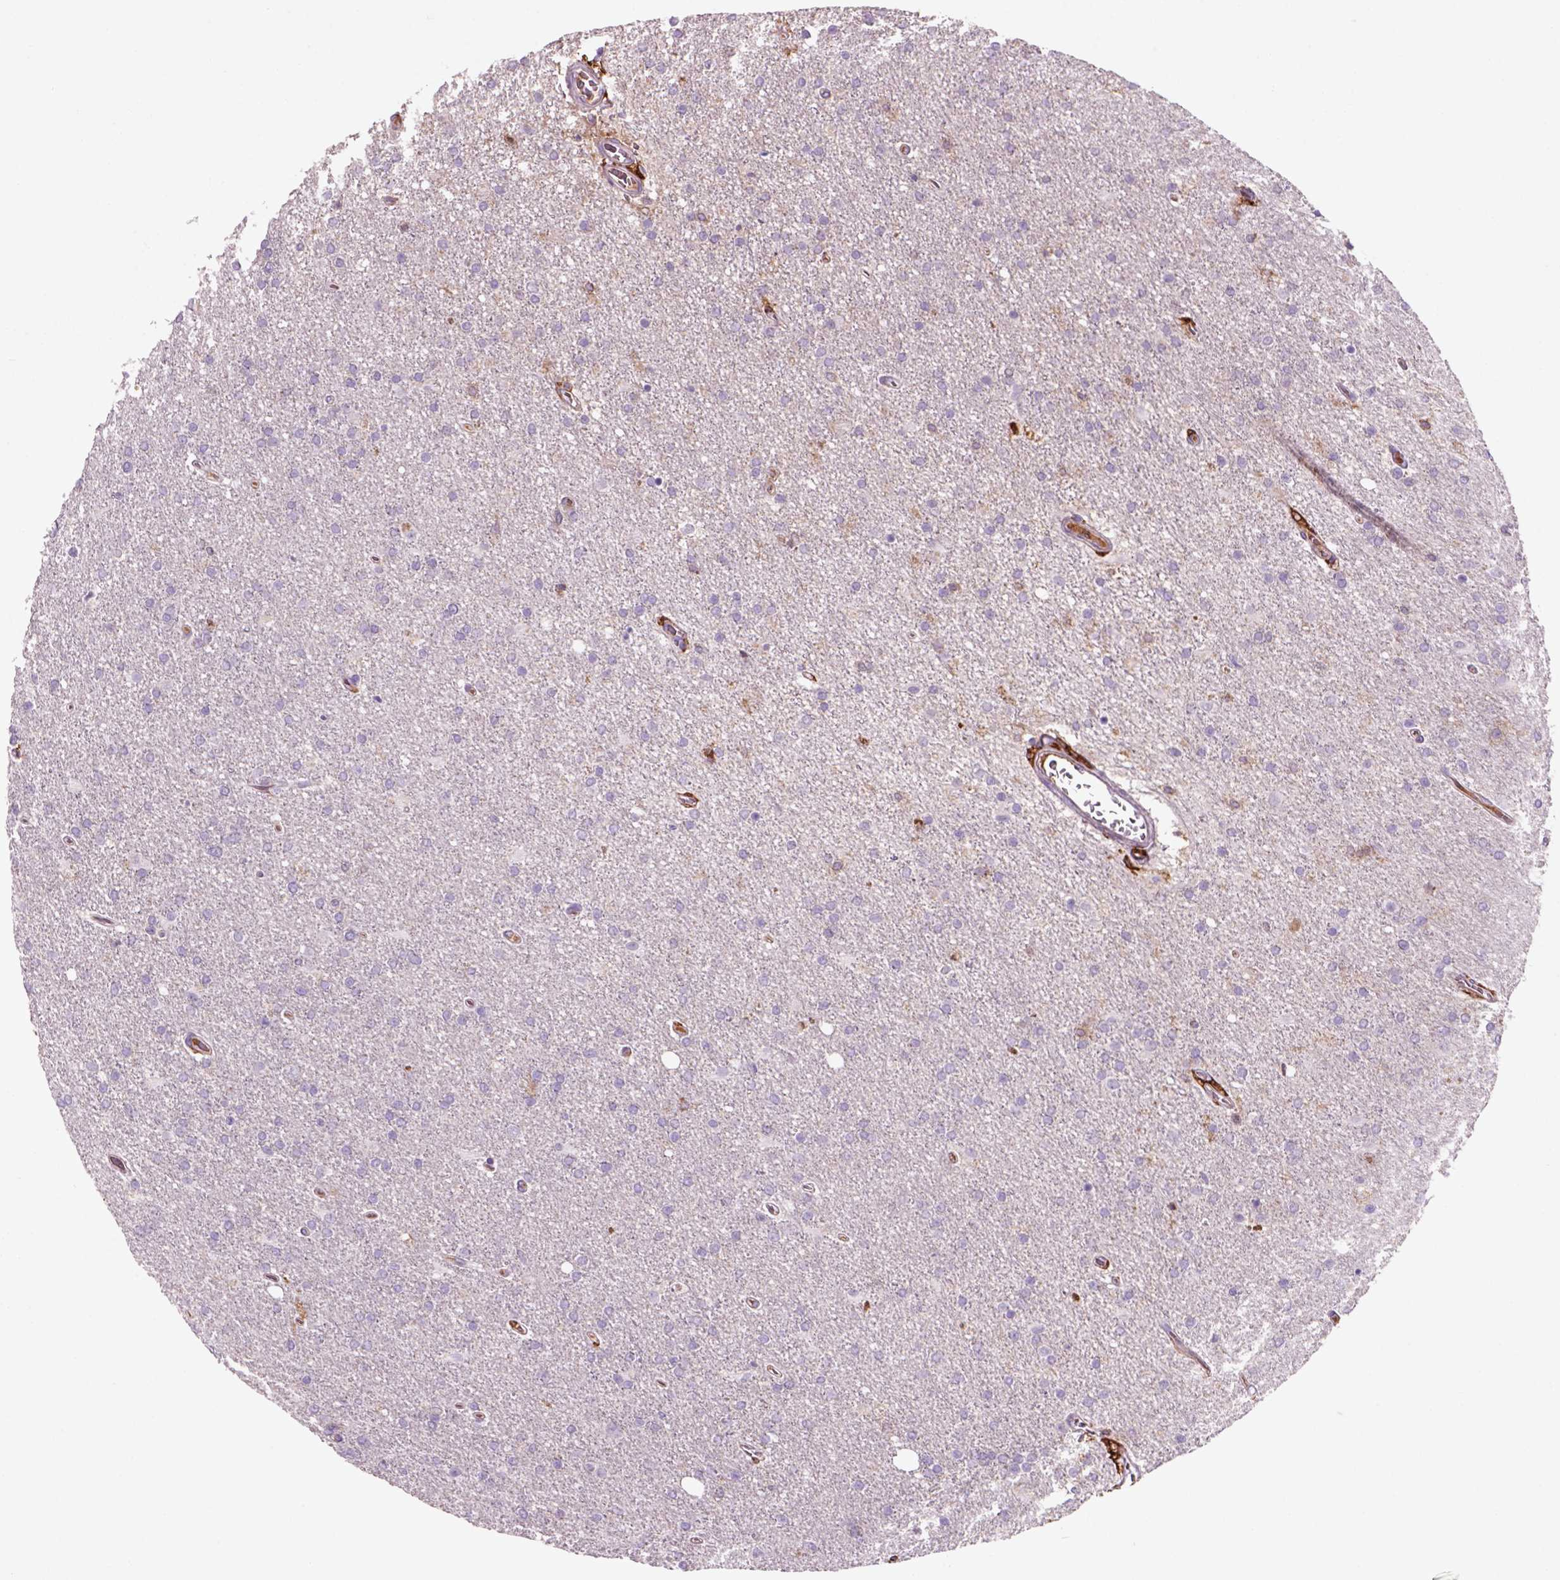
{"staining": {"intensity": "negative", "quantity": "none", "location": "none"}, "tissue": "glioma", "cell_type": "Tumor cells", "image_type": "cancer", "snomed": [{"axis": "morphology", "description": "Glioma, malignant, High grade"}, {"axis": "topography", "description": "Cerebral cortex"}], "caption": "Immunohistochemical staining of human malignant glioma (high-grade) demonstrates no significant positivity in tumor cells.", "gene": "CD14", "patient": {"sex": "male", "age": 70}}